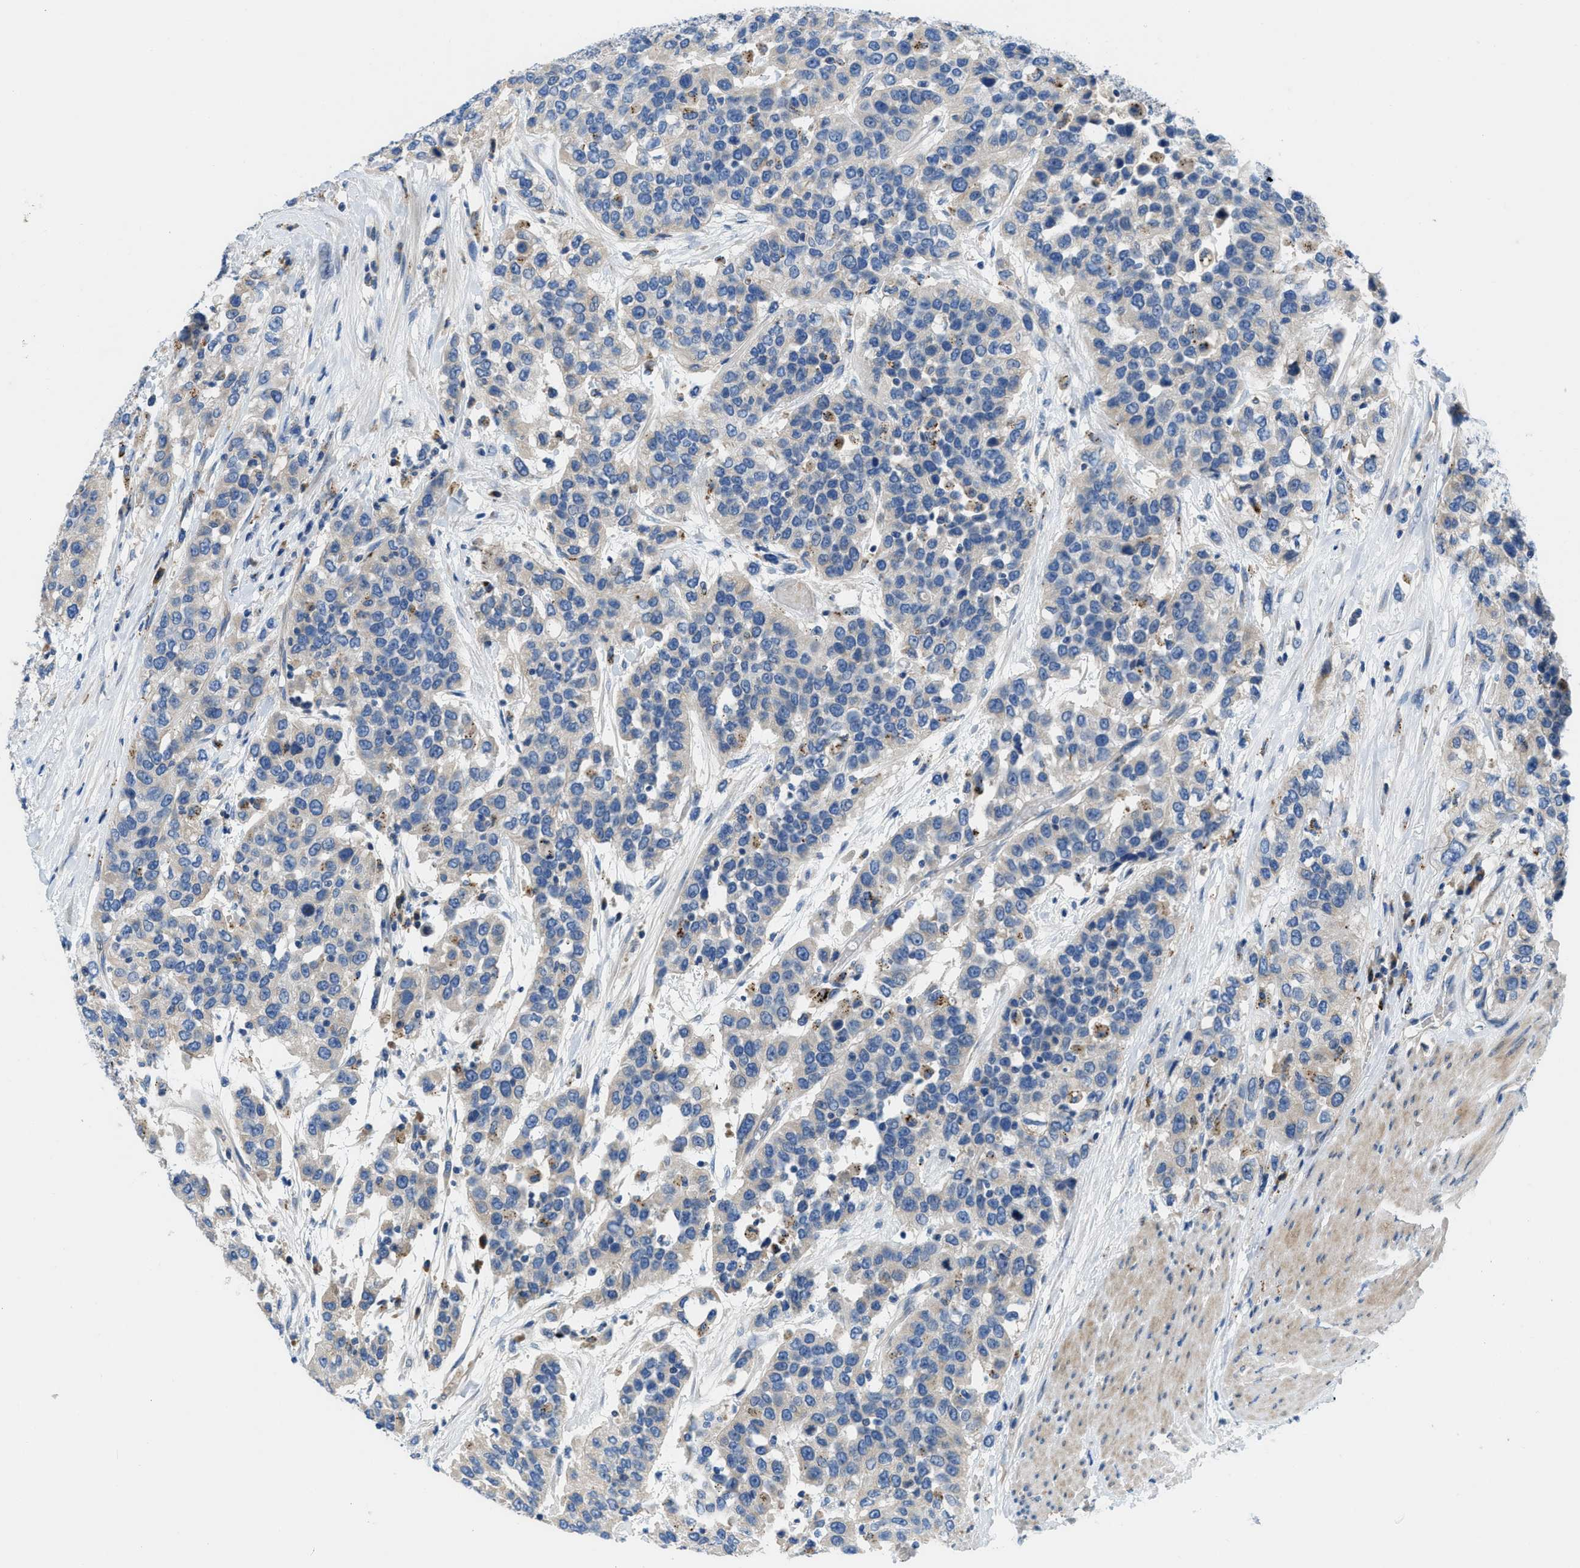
{"staining": {"intensity": "negative", "quantity": "none", "location": "none"}, "tissue": "urothelial cancer", "cell_type": "Tumor cells", "image_type": "cancer", "snomed": [{"axis": "morphology", "description": "Urothelial carcinoma, High grade"}, {"axis": "topography", "description": "Urinary bladder"}], "caption": "Immunohistochemistry (IHC) image of urothelial cancer stained for a protein (brown), which exhibits no positivity in tumor cells.", "gene": "TMEM248", "patient": {"sex": "female", "age": 80}}